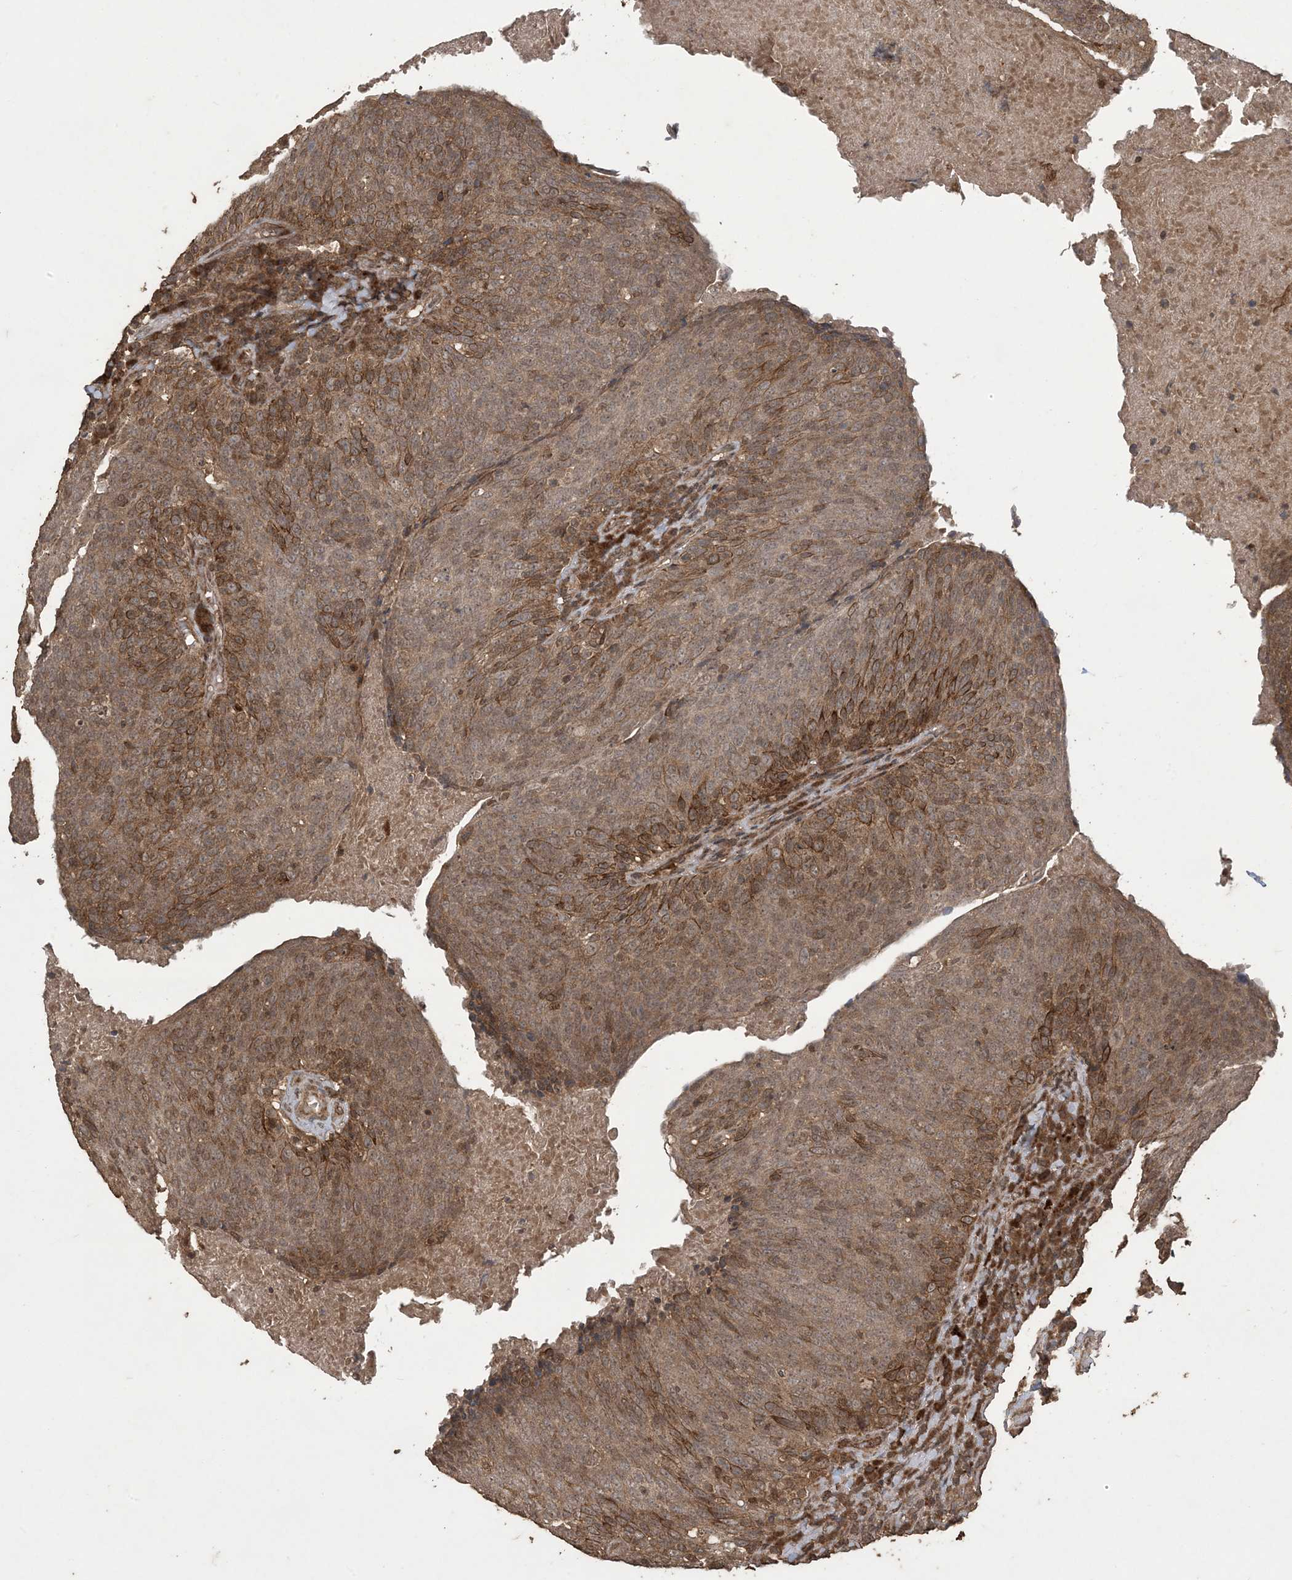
{"staining": {"intensity": "moderate", "quantity": ">75%", "location": "cytoplasmic/membranous"}, "tissue": "head and neck cancer", "cell_type": "Tumor cells", "image_type": "cancer", "snomed": [{"axis": "morphology", "description": "Squamous cell carcinoma, NOS"}, {"axis": "morphology", "description": "Squamous cell carcinoma, metastatic, NOS"}, {"axis": "topography", "description": "Lymph node"}, {"axis": "topography", "description": "Head-Neck"}], "caption": "IHC micrograph of neoplastic tissue: human metastatic squamous cell carcinoma (head and neck) stained using immunohistochemistry (IHC) exhibits medium levels of moderate protein expression localized specifically in the cytoplasmic/membranous of tumor cells, appearing as a cytoplasmic/membranous brown color.", "gene": "EFCAB8", "patient": {"sex": "male", "age": 62}}